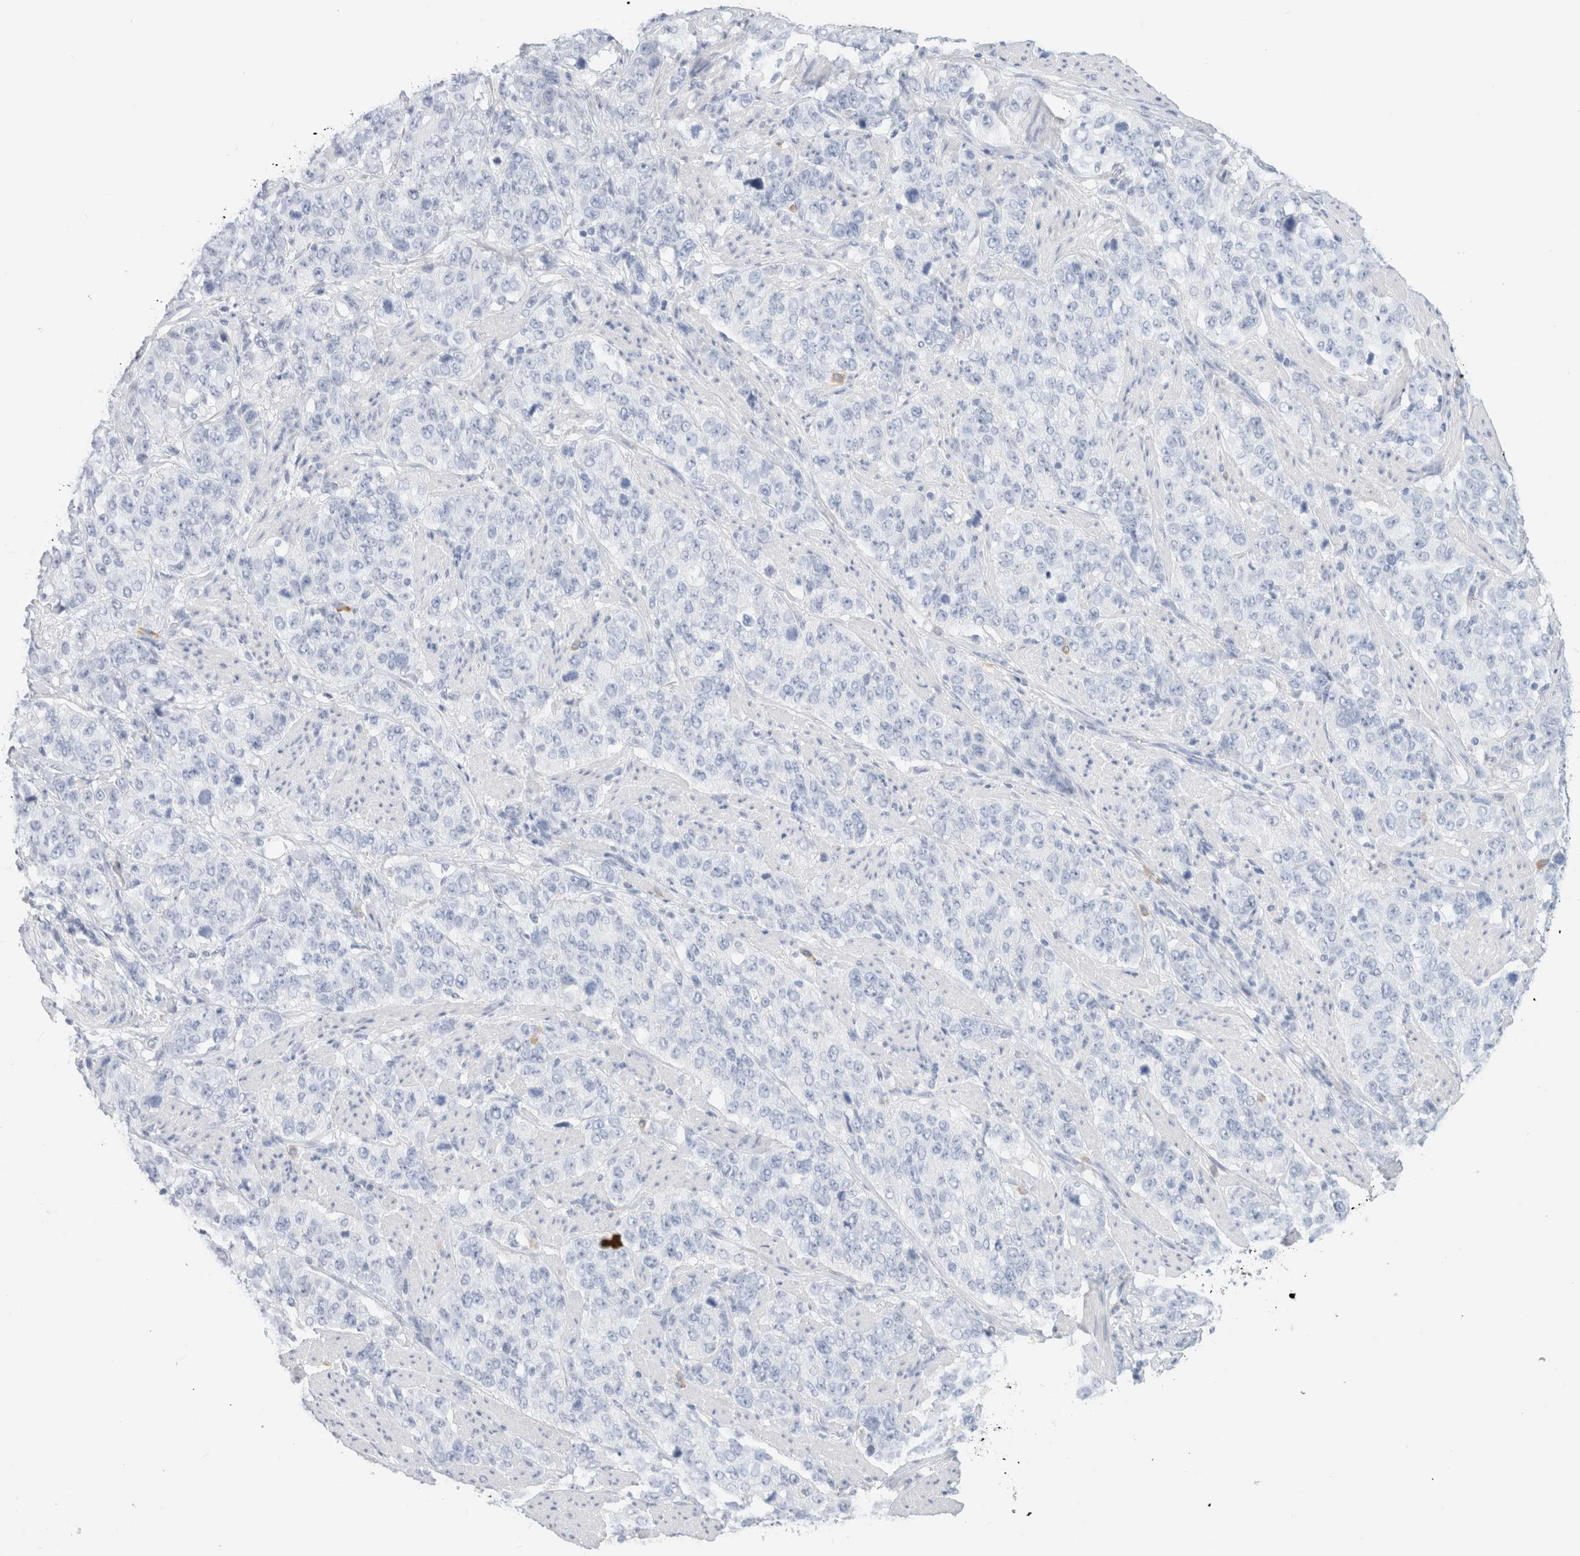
{"staining": {"intensity": "negative", "quantity": "none", "location": "none"}, "tissue": "stomach cancer", "cell_type": "Tumor cells", "image_type": "cancer", "snomed": [{"axis": "morphology", "description": "Adenocarcinoma, NOS"}, {"axis": "topography", "description": "Stomach"}], "caption": "The image displays no significant positivity in tumor cells of stomach adenocarcinoma.", "gene": "ARG1", "patient": {"sex": "male", "age": 48}}